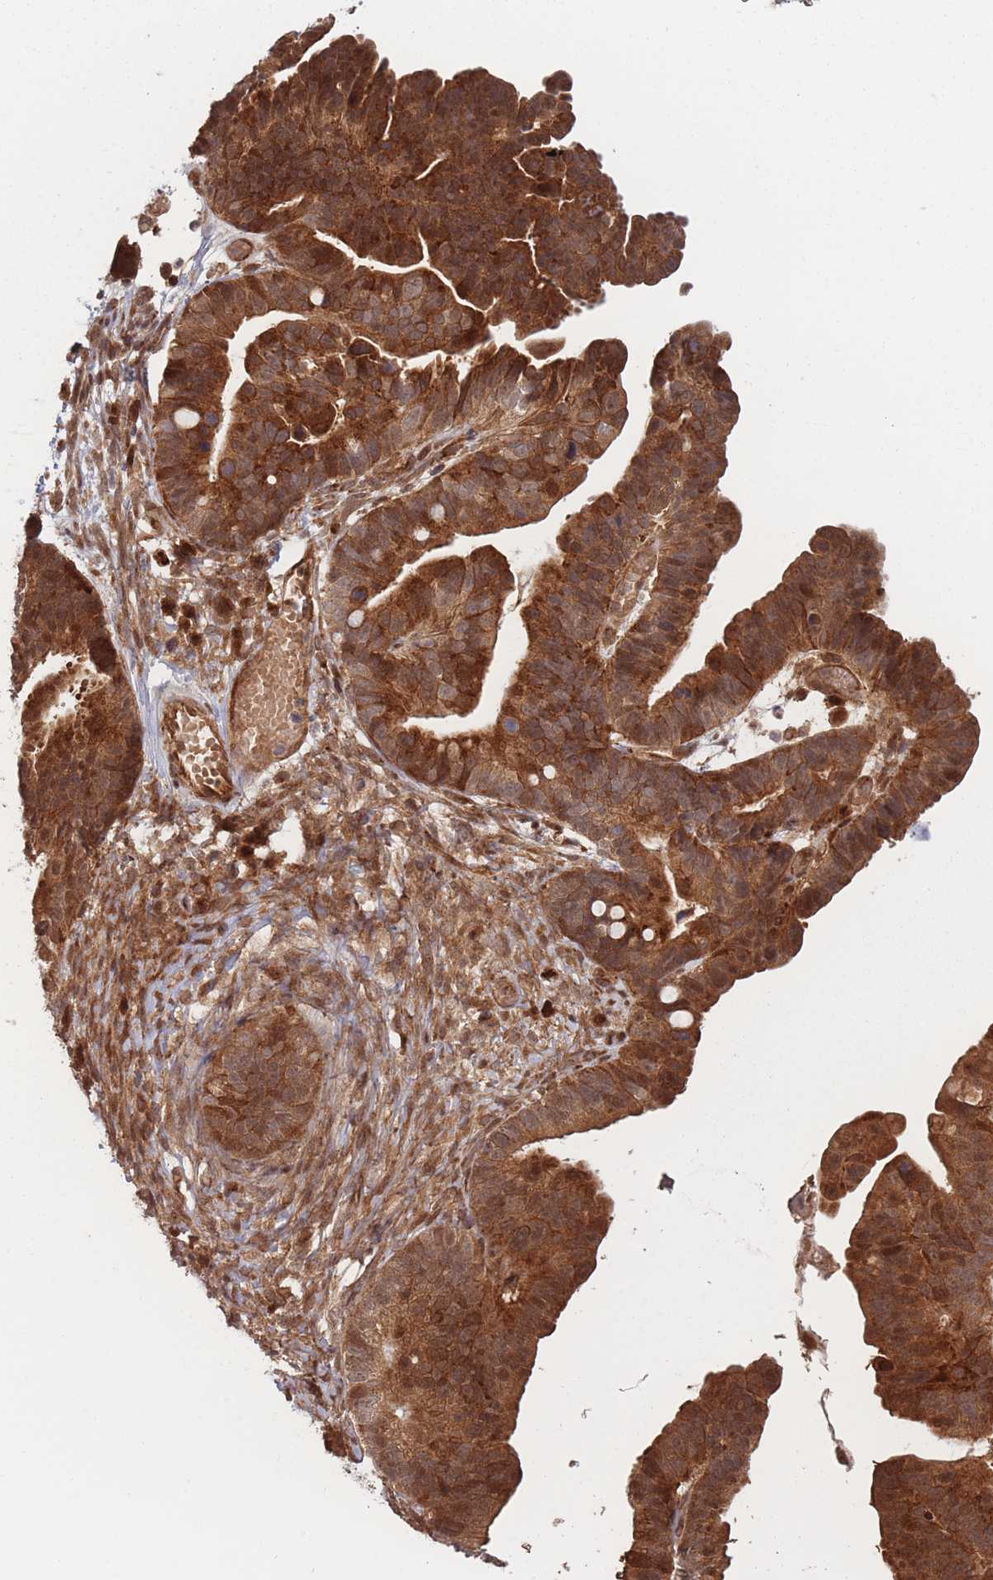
{"staining": {"intensity": "strong", "quantity": ">75%", "location": "cytoplasmic/membranous"}, "tissue": "ovarian cancer", "cell_type": "Tumor cells", "image_type": "cancer", "snomed": [{"axis": "morphology", "description": "Cystadenocarcinoma, serous, NOS"}, {"axis": "topography", "description": "Ovary"}], "caption": "Serous cystadenocarcinoma (ovarian) tissue shows strong cytoplasmic/membranous positivity in approximately >75% of tumor cells The staining was performed using DAB (3,3'-diaminobenzidine), with brown indicating positive protein expression. Nuclei are stained blue with hematoxylin.", "gene": "PODXL2", "patient": {"sex": "female", "age": 56}}